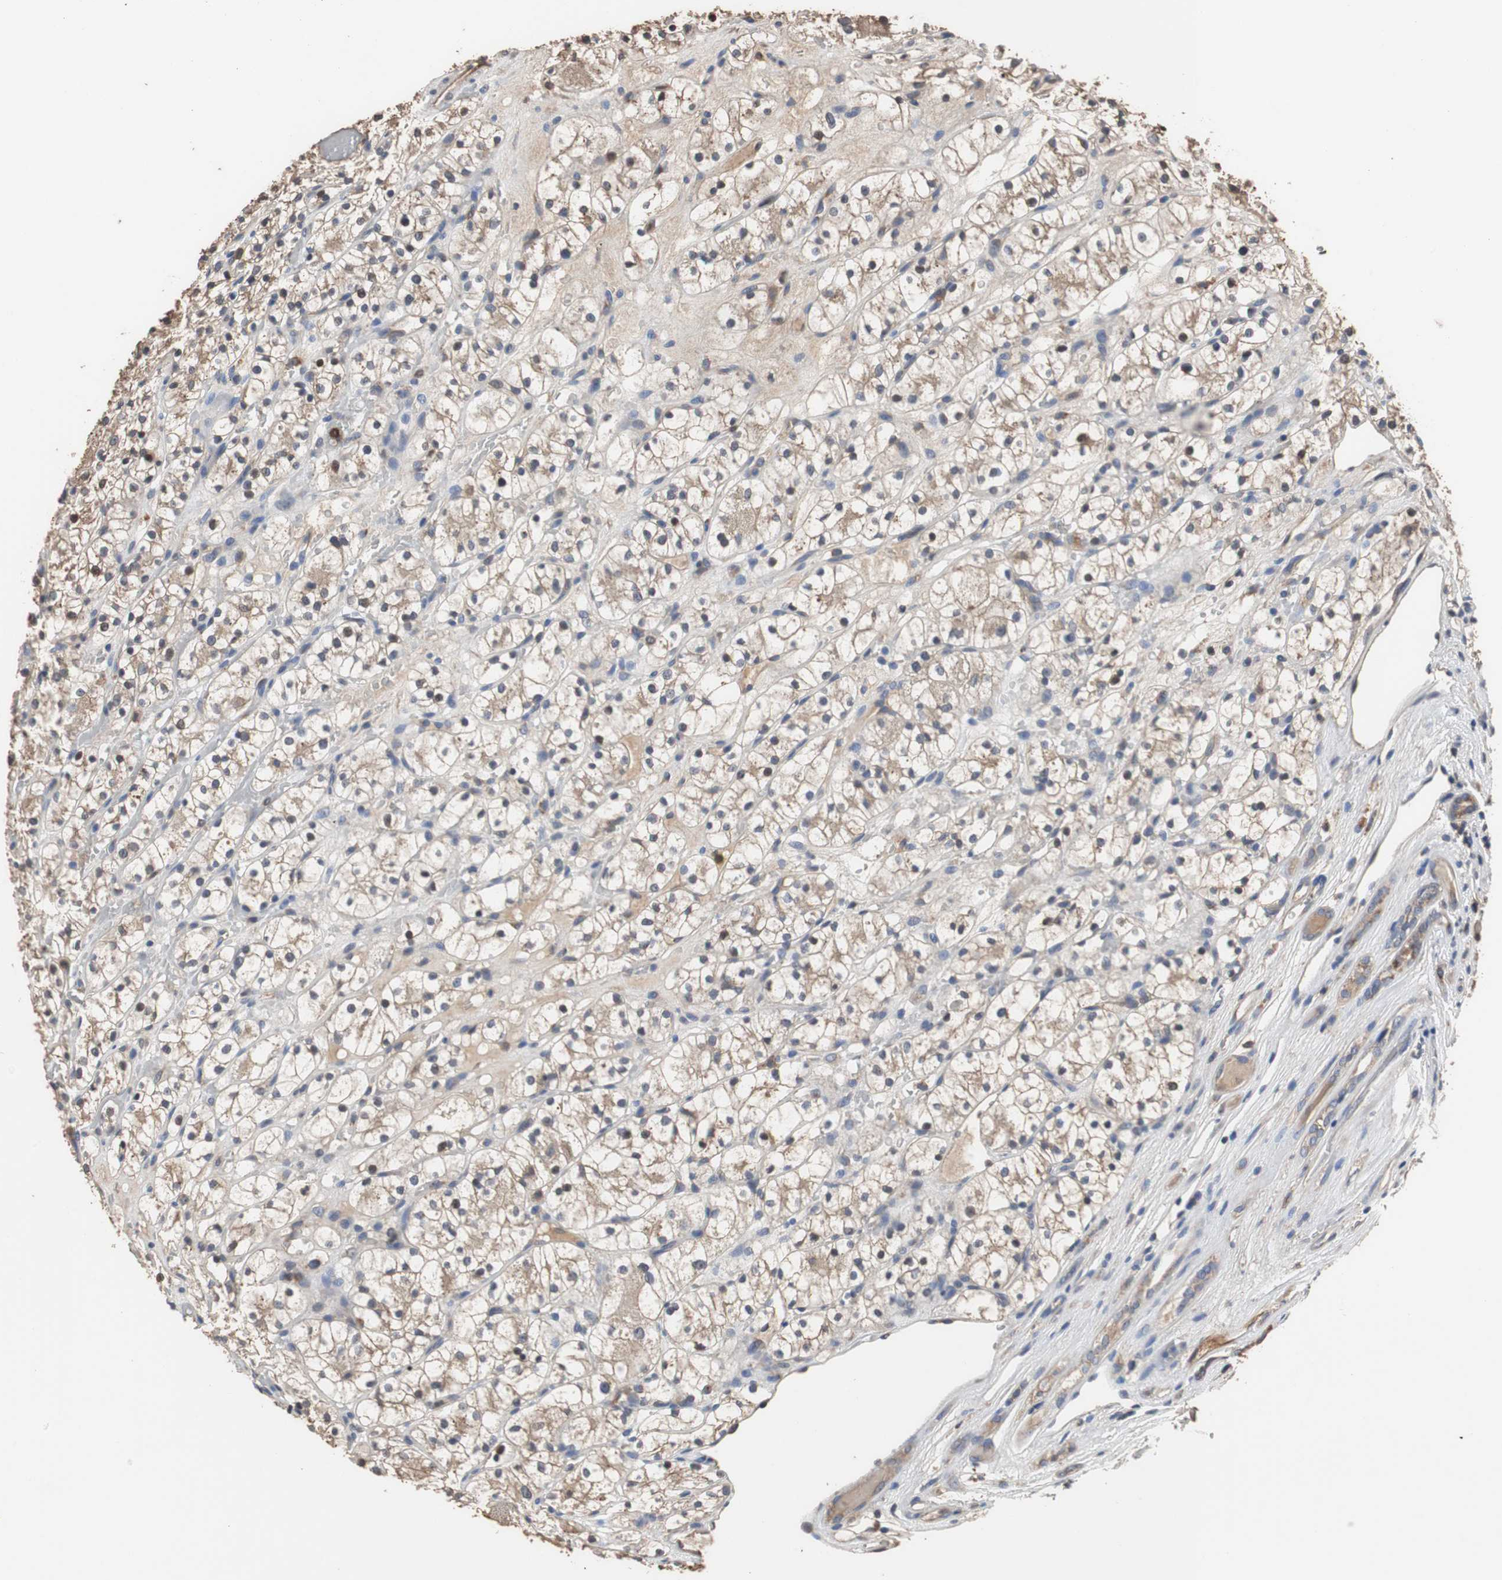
{"staining": {"intensity": "weak", "quantity": "<25%", "location": "cytoplasmic/membranous"}, "tissue": "renal cancer", "cell_type": "Tumor cells", "image_type": "cancer", "snomed": [{"axis": "morphology", "description": "Adenocarcinoma, NOS"}, {"axis": "topography", "description": "Kidney"}], "caption": "Micrograph shows no significant protein expression in tumor cells of renal cancer (adenocarcinoma).", "gene": "SCIMP", "patient": {"sex": "female", "age": 60}}